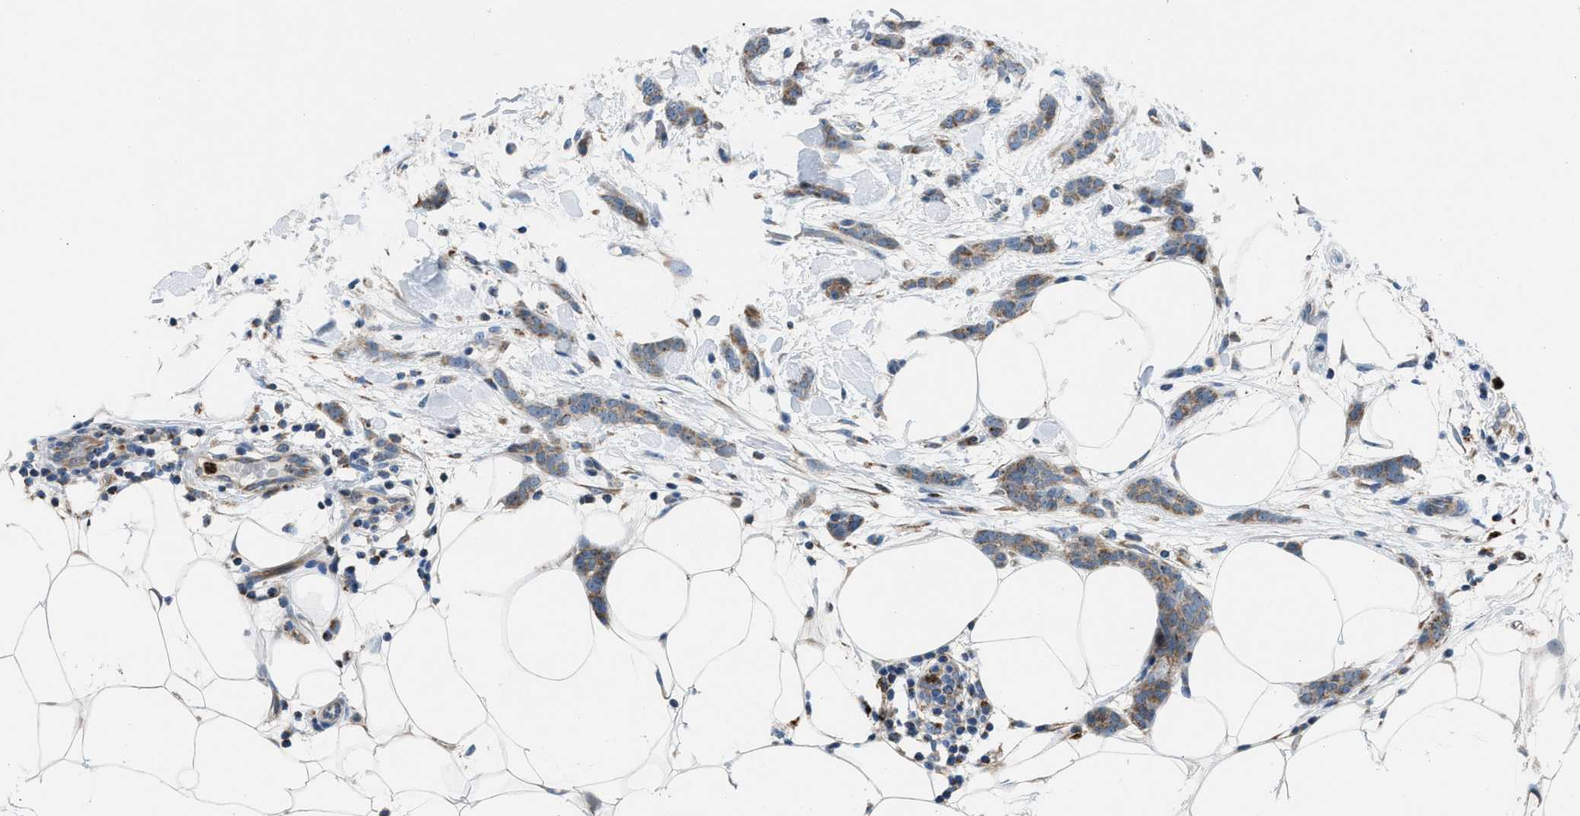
{"staining": {"intensity": "weak", "quantity": ">75%", "location": "cytoplasmic/membranous"}, "tissue": "breast cancer", "cell_type": "Tumor cells", "image_type": "cancer", "snomed": [{"axis": "morphology", "description": "Lobular carcinoma"}, {"axis": "topography", "description": "Skin"}, {"axis": "topography", "description": "Breast"}], "caption": "Lobular carcinoma (breast) stained with DAB immunohistochemistry (IHC) demonstrates low levels of weak cytoplasmic/membranous positivity in approximately >75% of tumor cells.", "gene": "TPH1", "patient": {"sex": "female", "age": 46}}